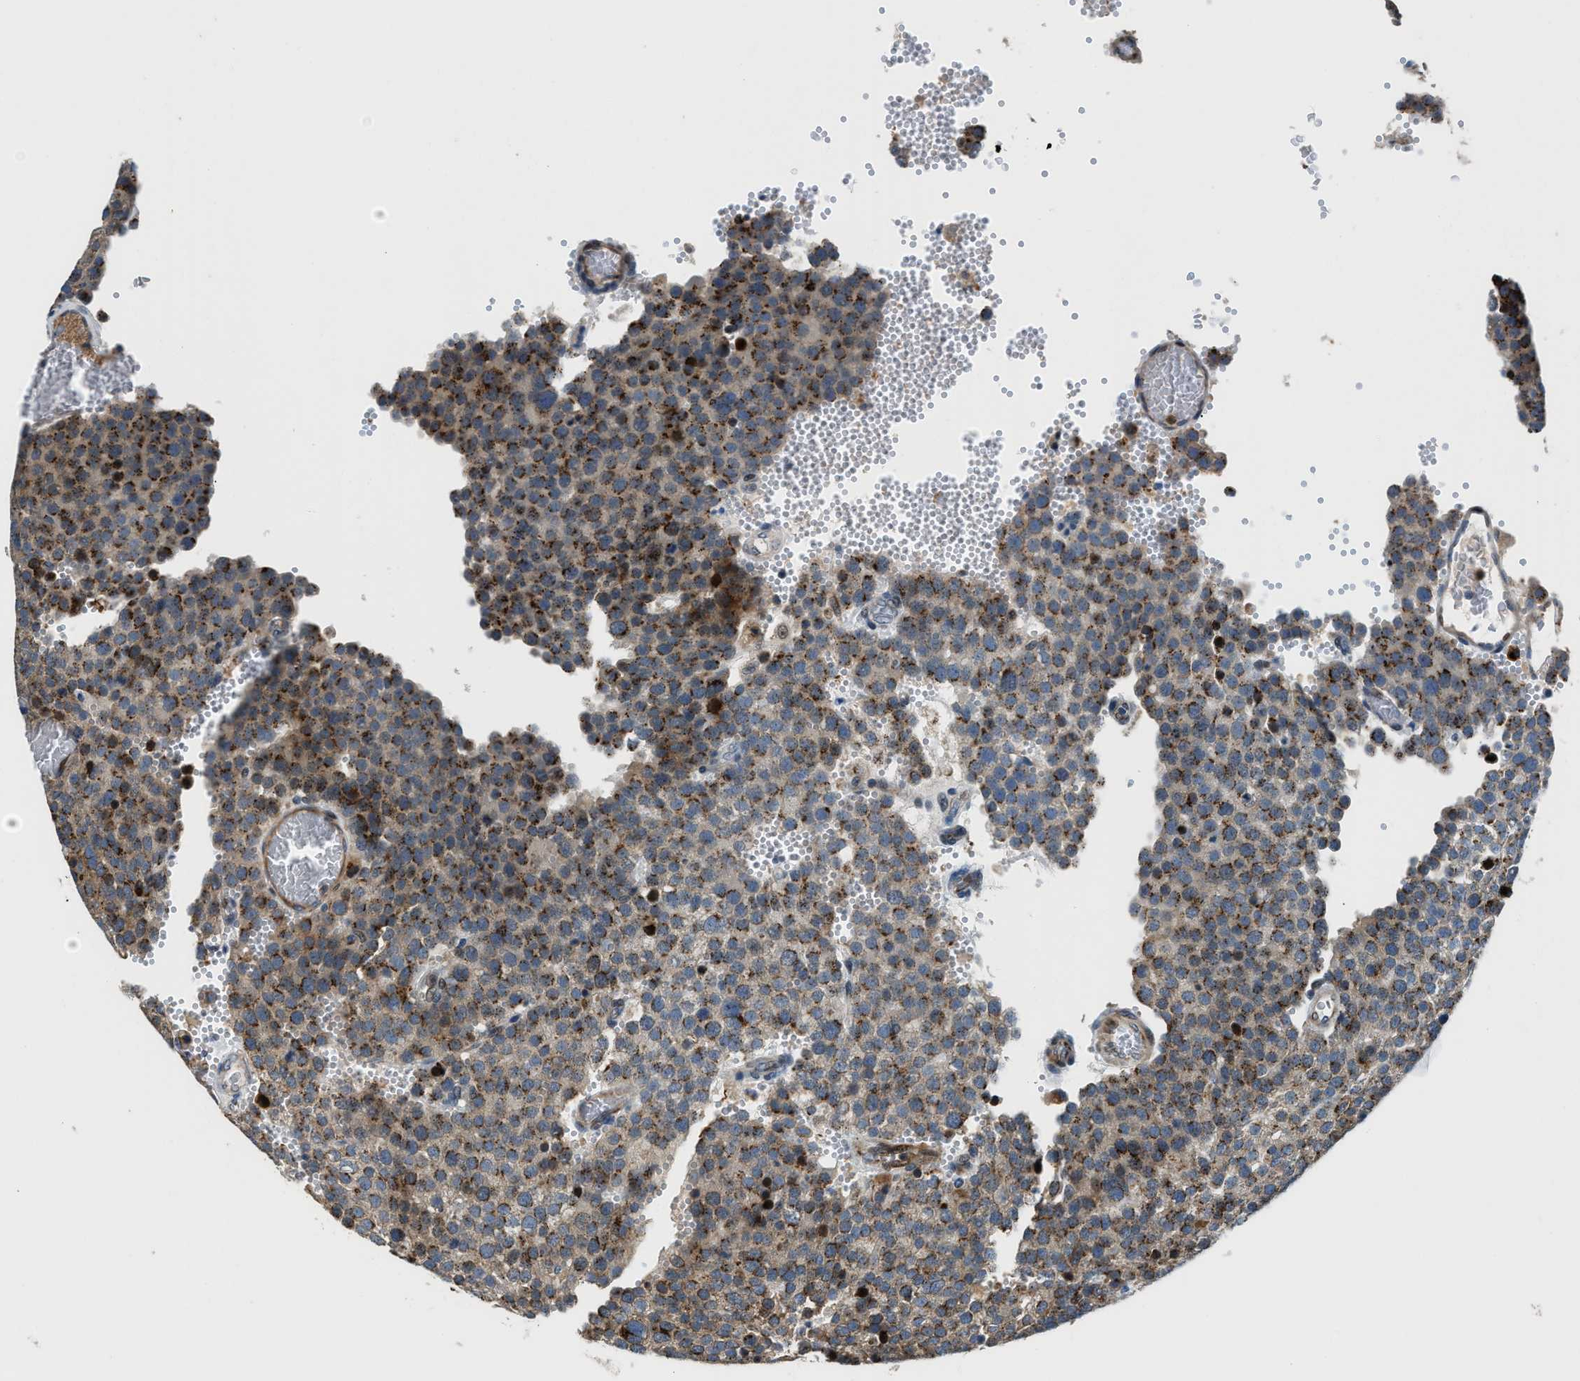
{"staining": {"intensity": "moderate", "quantity": ">75%", "location": "cytoplasmic/membranous"}, "tissue": "testis cancer", "cell_type": "Tumor cells", "image_type": "cancer", "snomed": [{"axis": "morphology", "description": "Normal tissue, NOS"}, {"axis": "morphology", "description": "Seminoma, NOS"}, {"axis": "topography", "description": "Testis"}], "caption": "The immunohistochemical stain labels moderate cytoplasmic/membranous expression in tumor cells of testis cancer (seminoma) tissue. (IHC, brightfield microscopy, high magnification).", "gene": "FUT8", "patient": {"sex": "male", "age": 71}}